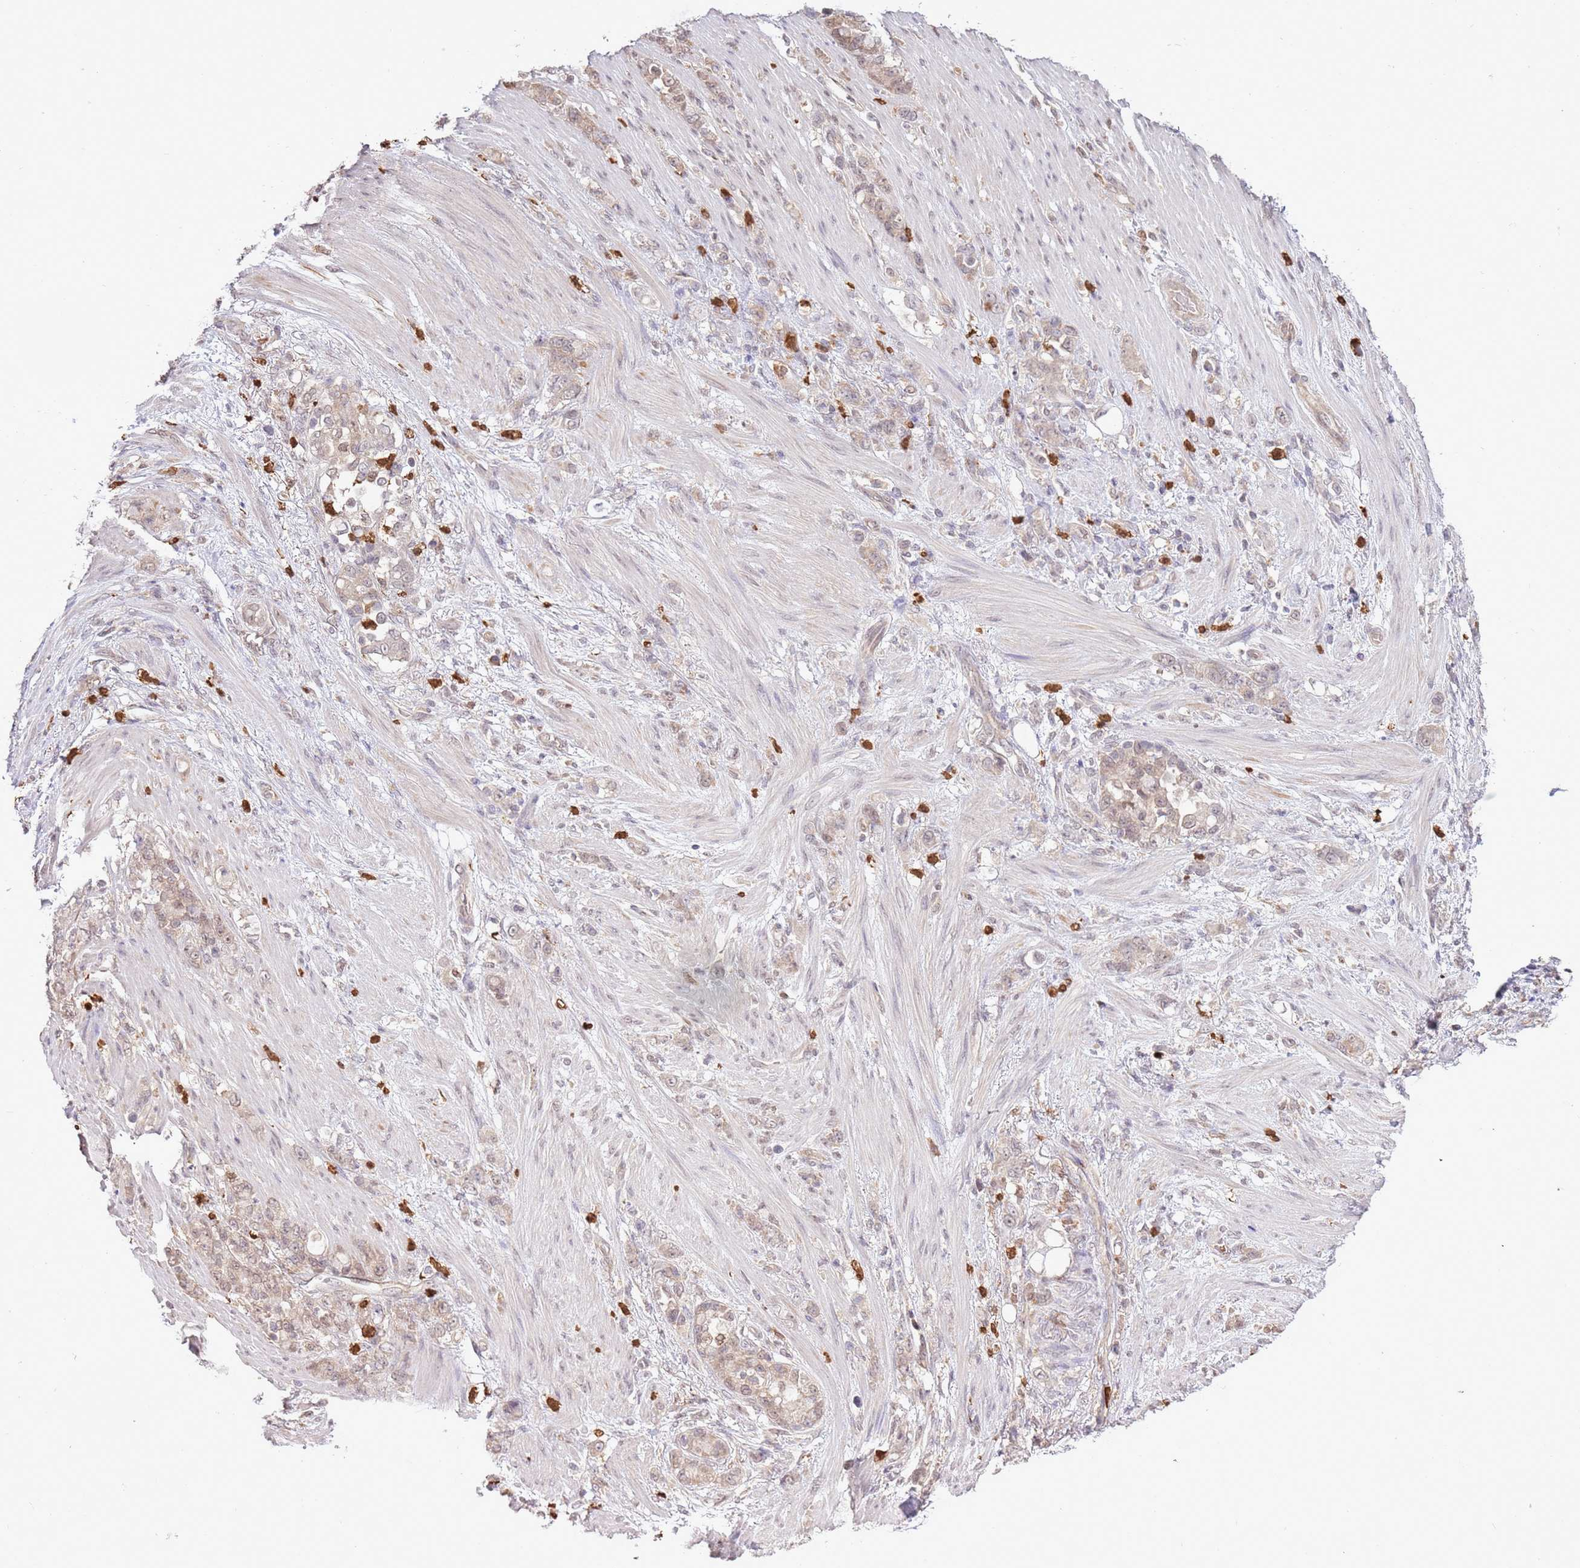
{"staining": {"intensity": "weak", "quantity": "25%-75%", "location": "nuclear"}, "tissue": "stomach cancer", "cell_type": "Tumor cells", "image_type": "cancer", "snomed": [{"axis": "morphology", "description": "Normal tissue, NOS"}, {"axis": "morphology", "description": "Adenocarcinoma, NOS"}, {"axis": "topography", "description": "Stomach"}], "caption": "Immunohistochemistry (IHC) image of human stomach adenocarcinoma stained for a protein (brown), which reveals low levels of weak nuclear staining in approximately 25%-75% of tumor cells.", "gene": "AMIGO1", "patient": {"sex": "female", "age": 79}}